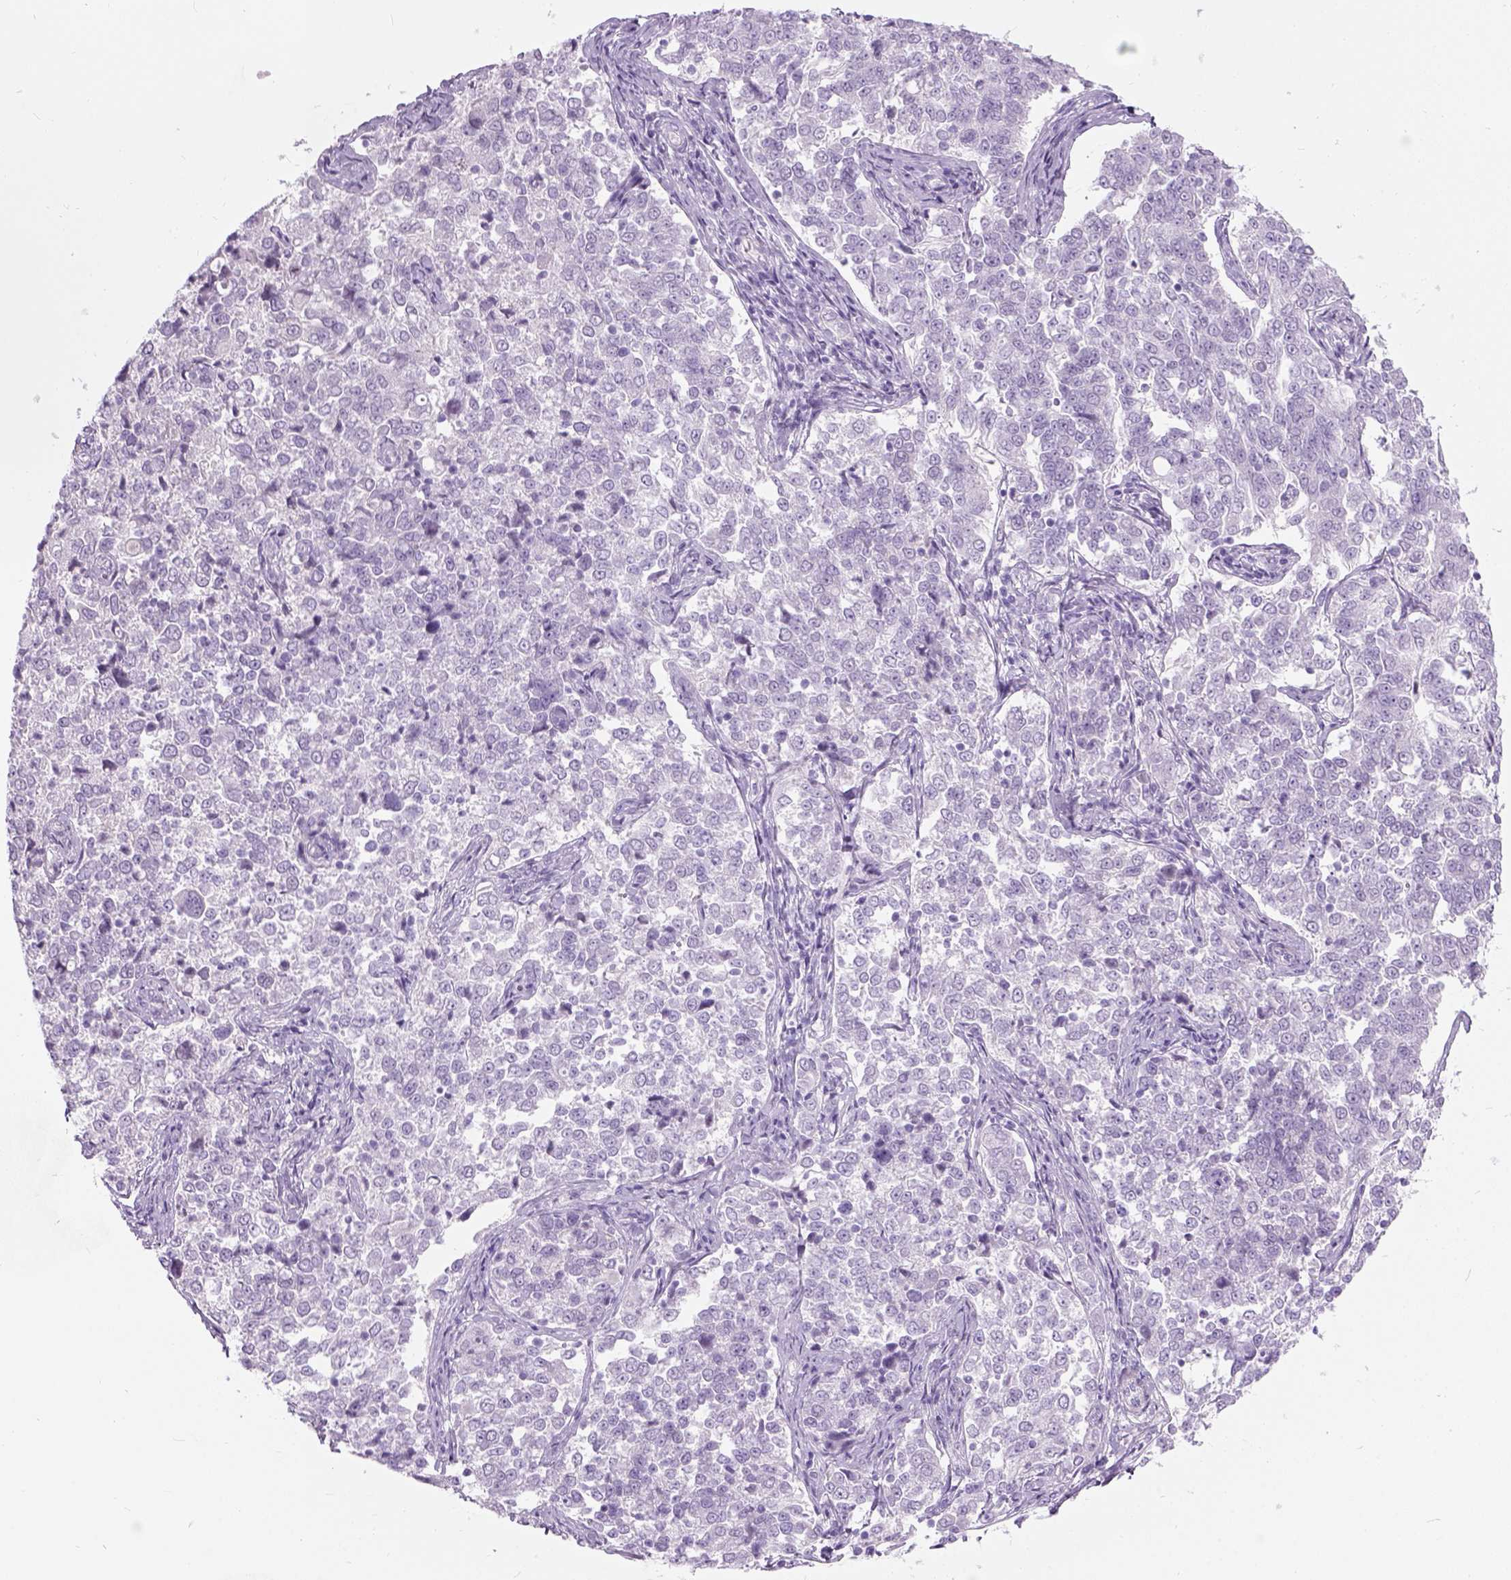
{"staining": {"intensity": "negative", "quantity": "none", "location": "none"}, "tissue": "endometrial cancer", "cell_type": "Tumor cells", "image_type": "cancer", "snomed": [{"axis": "morphology", "description": "Adenocarcinoma, NOS"}, {"axis": "topography", "description": "Endometrium"}], "caption": "DAB immunohistochemical staining of human endometrial adenocarcinoma exhibits no significant positivity in tumor cells.", "gene": "AXDND1", "patient": {"sex": "female", "age": 43}}